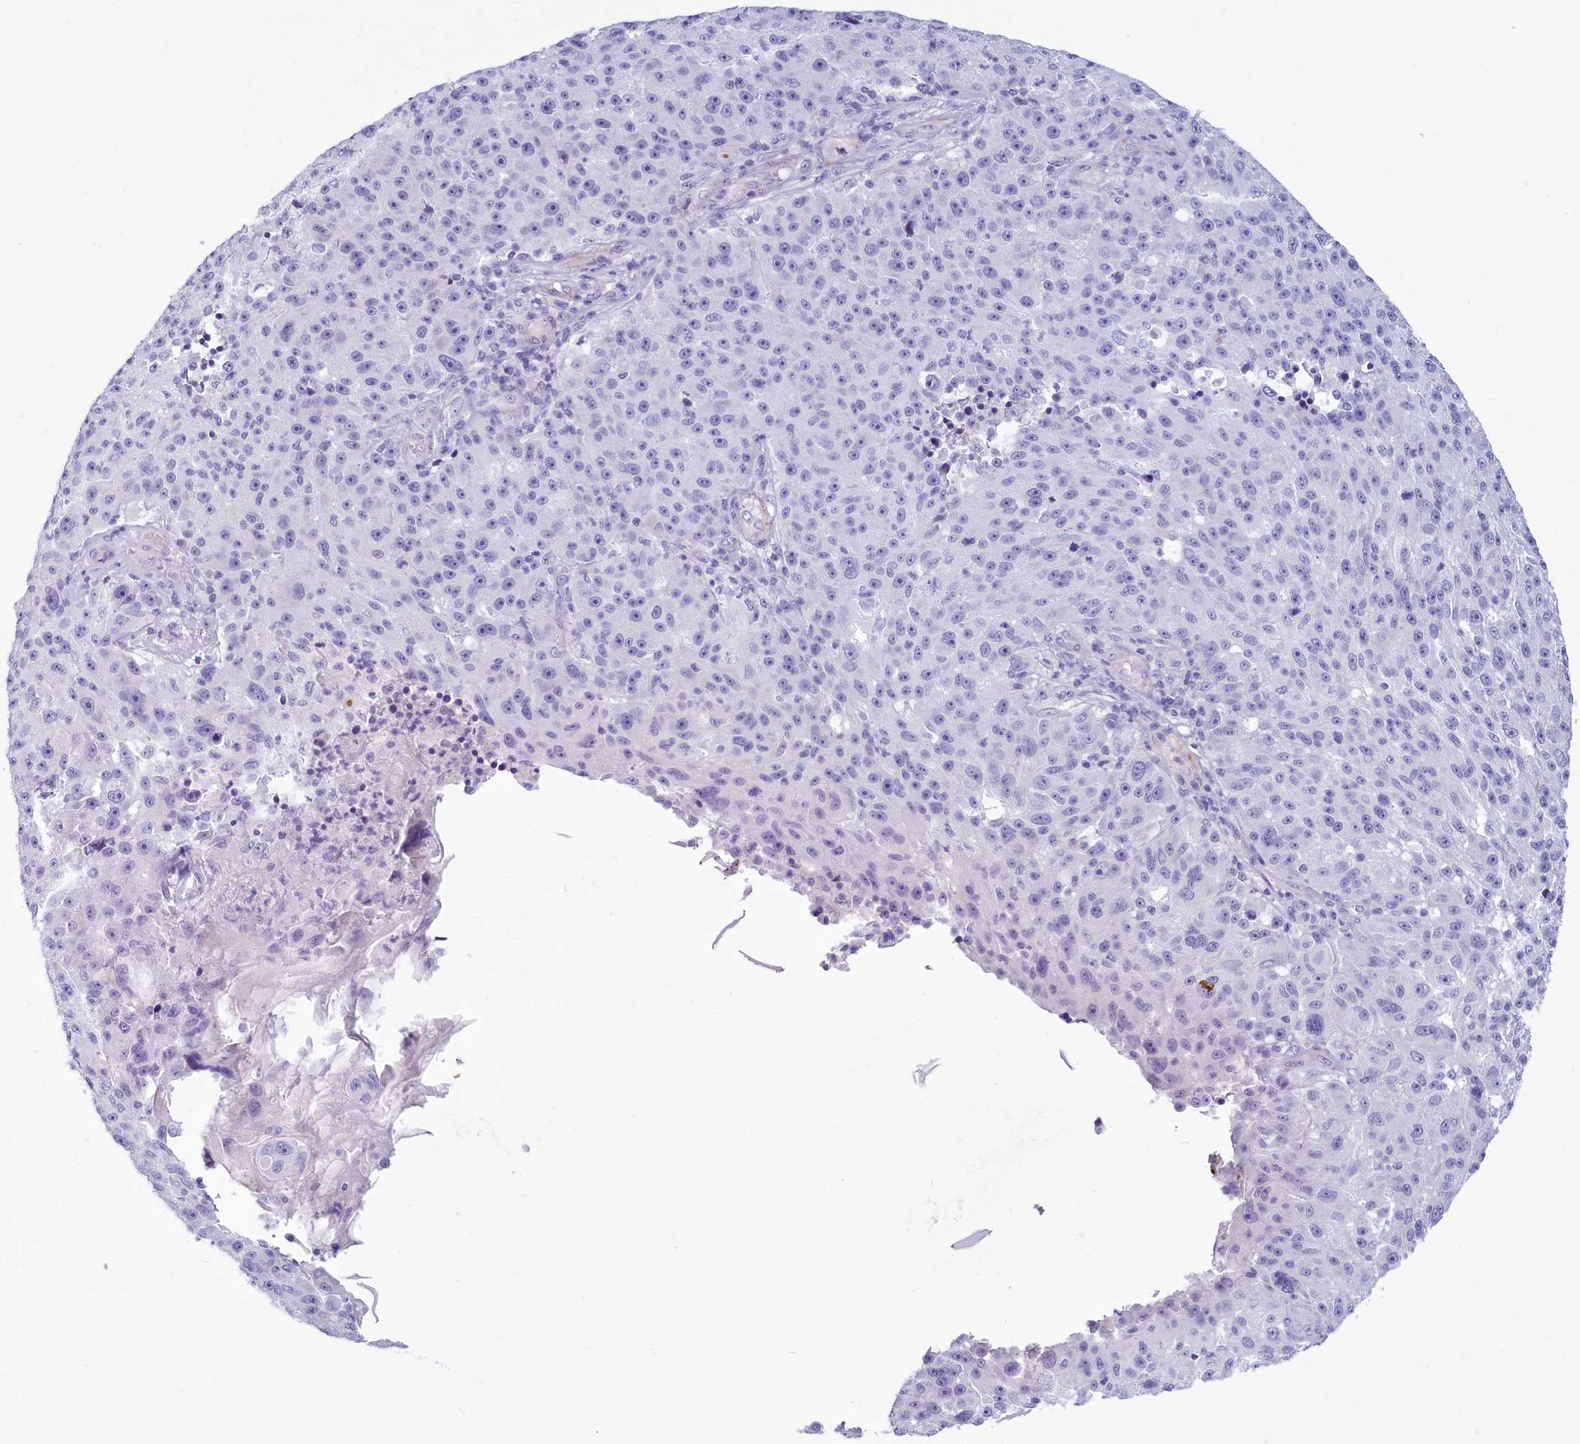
{"staining": {"intensity": "negative", "quantity": "none", "location": "none"}, "tissue": "melanoma", "cell_type": "Tumor cells", "image_type": "cancer", "snomed": [{"axis": "morphology", "description": "Malignant melanoma, NOS"}, {"axis": "topography", "description": "Skin"}], "caption": "Malignant melanoma stained for a protein using IHC shows no positivity tumor cells.", "gene": "PROCR", "patient": {"sex": "male", "age": 53}}